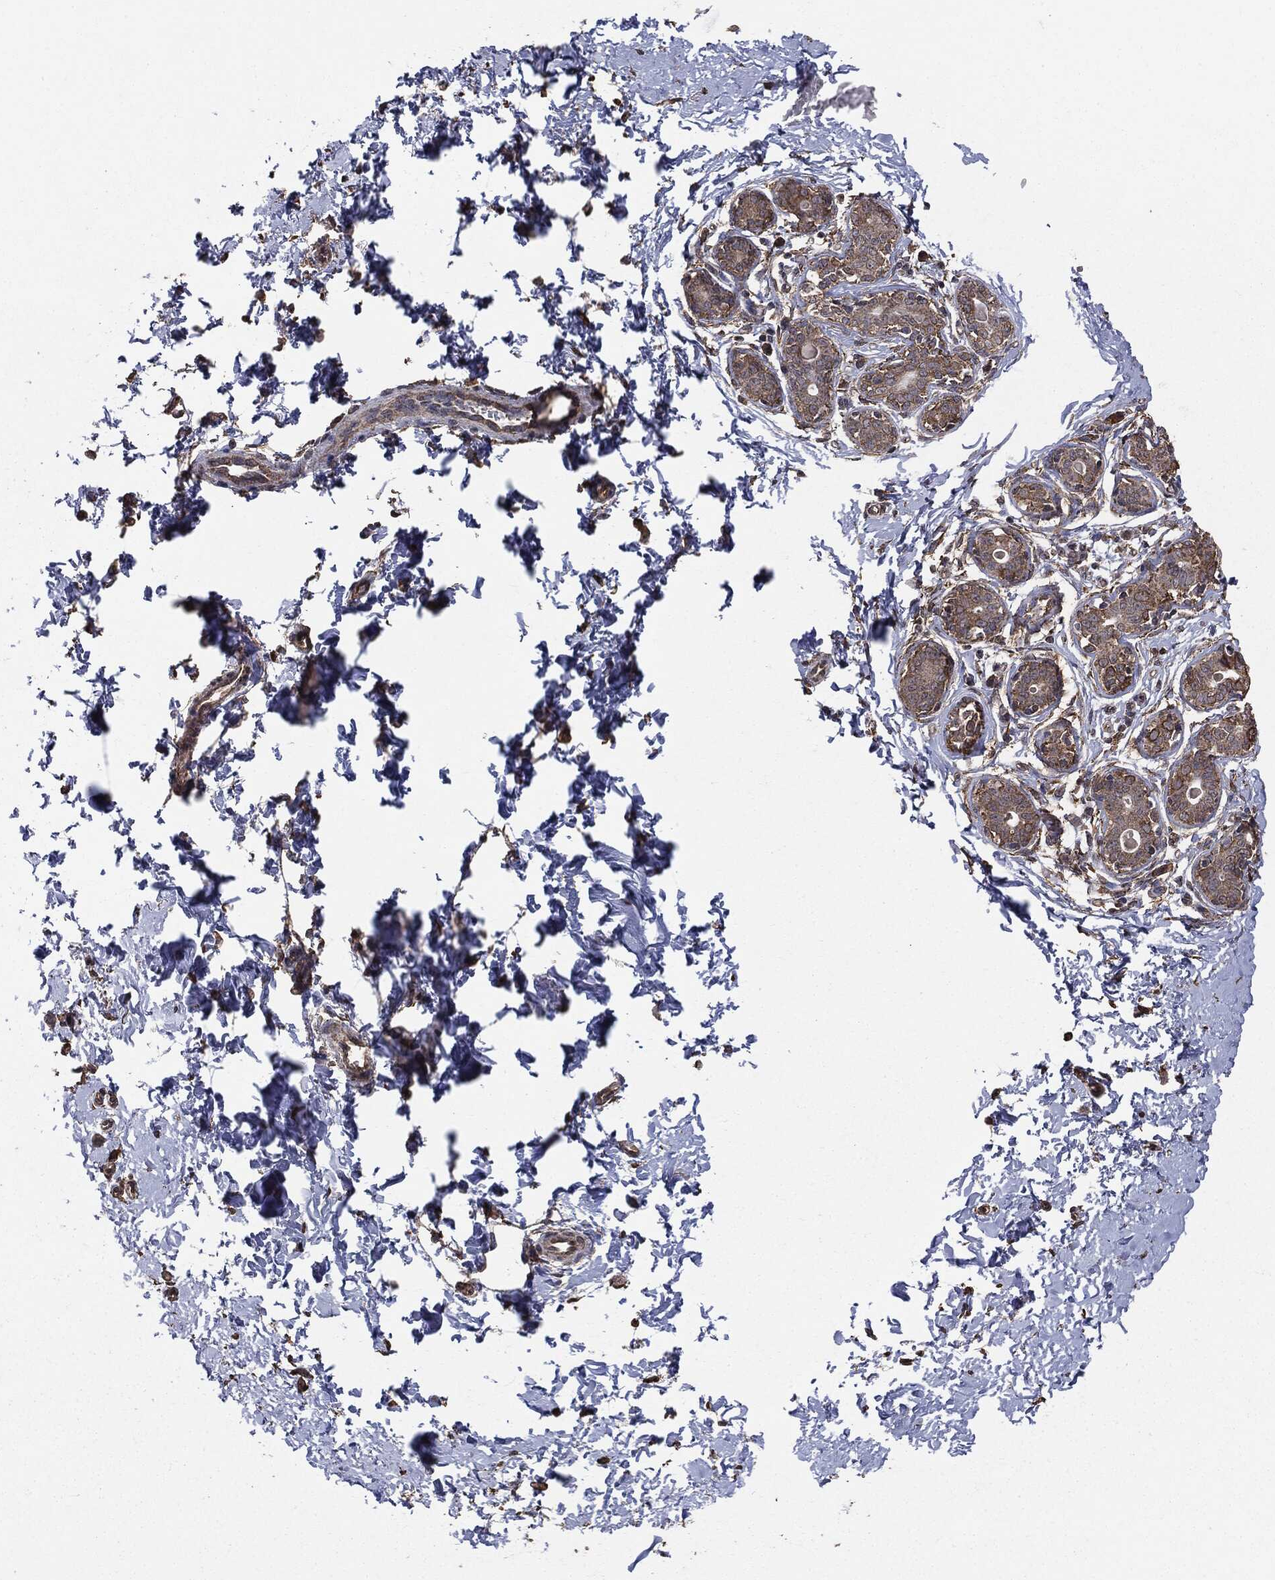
{"staining": {"intensity": "weak", "quantity": ">75%", "location": "cytoplasmic/membranous"}, "tissue": "breast", "cell_type": "Glandular cells", "image_type": "normal", "snomed": [{"axis": "morphology", "description": "Normal tissue, NOS"}, {"axis": "topography", "description": "Breast"}], "caption": "Unremarkable breast exhibits weak cytoplasmic/membranous positivity in about >75% of glandular cells, visualized by immunohistochemistry.", "gene": "MTOR", "patient": {"sex": "female", "age": 37}}